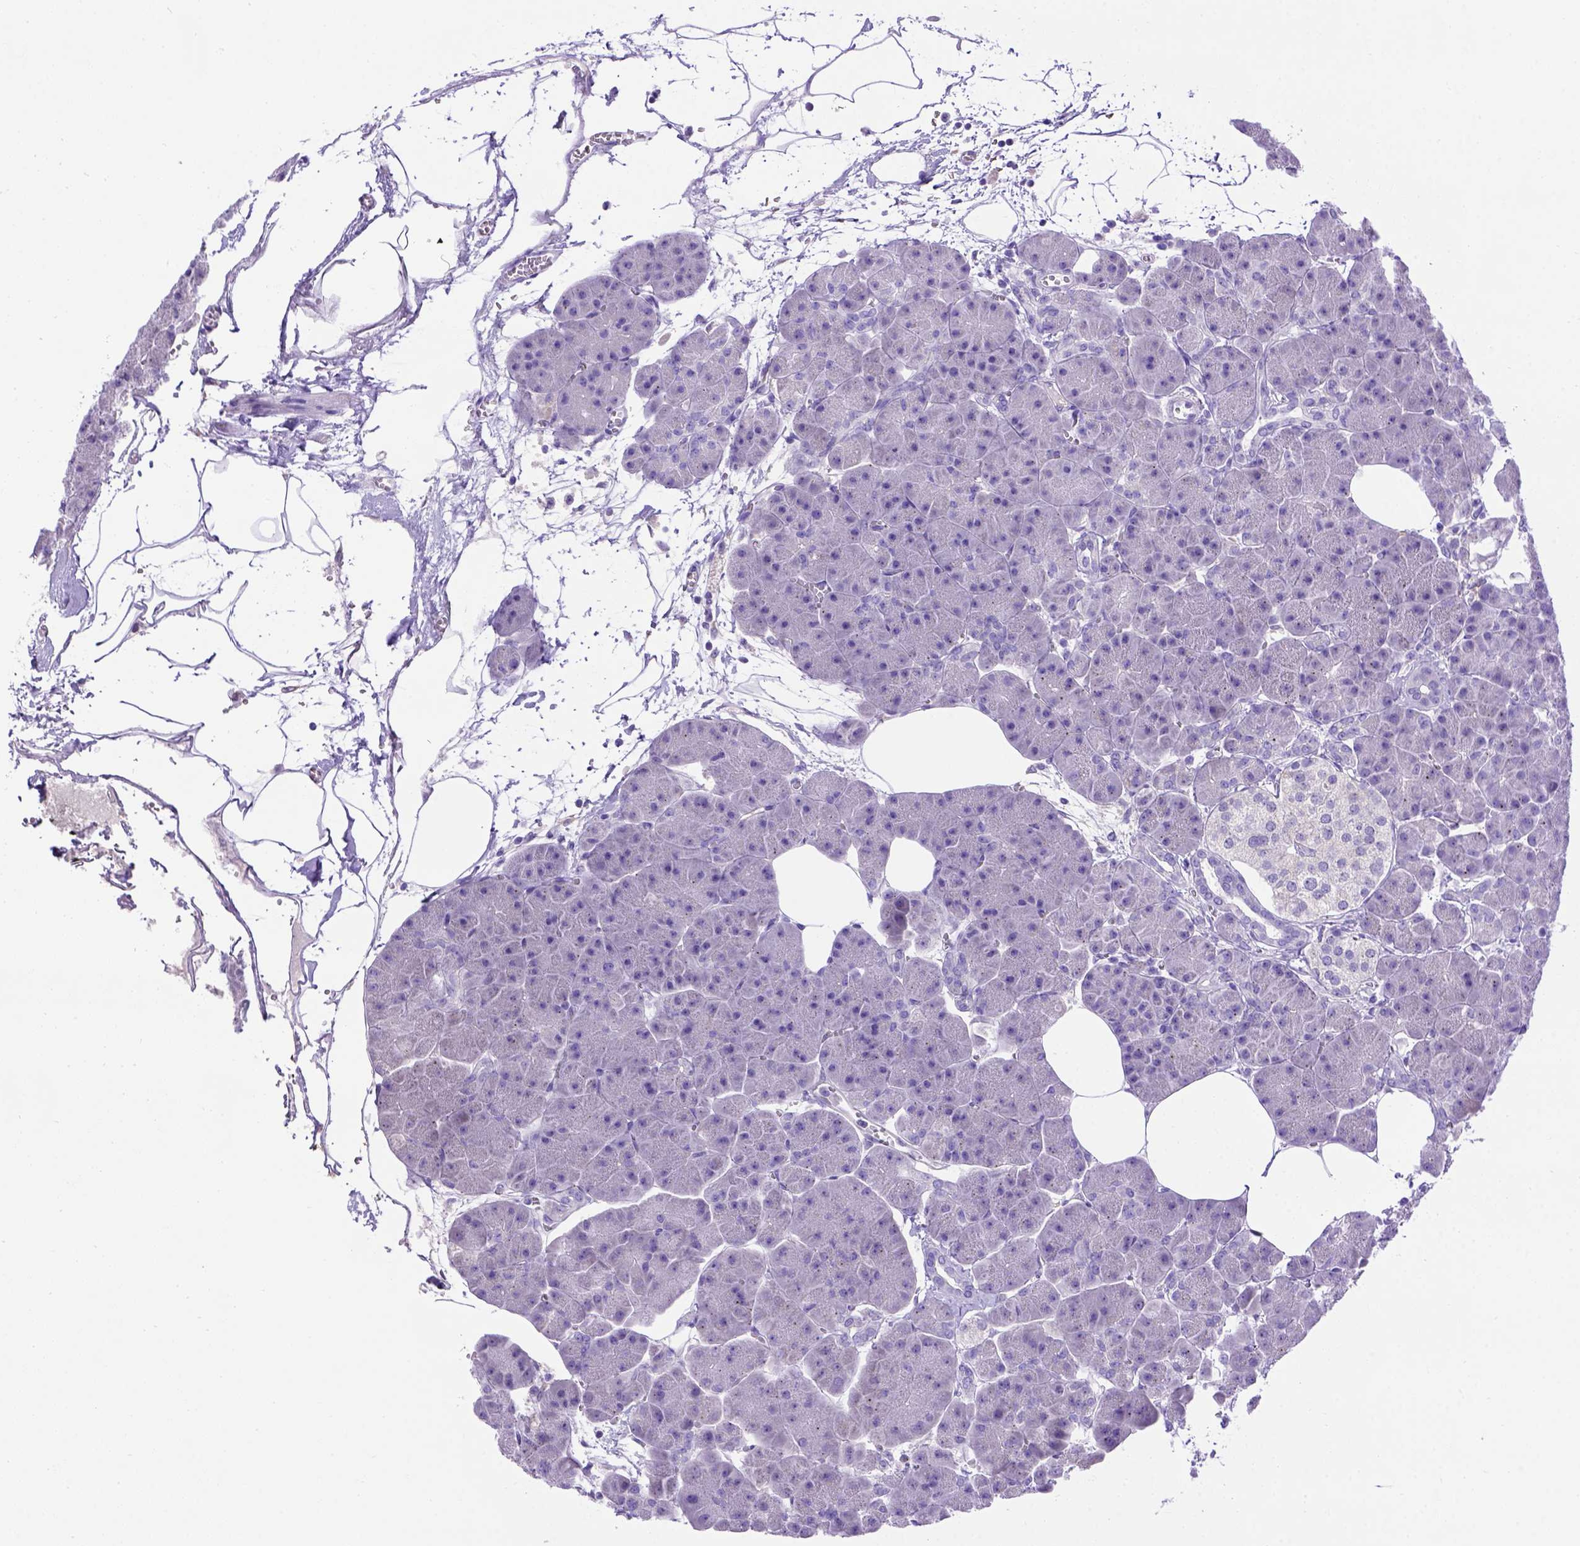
{"staining": {"intensity": "negative", "quantity": "none", "location": "none"}, "tissue": "pancreas", "cell_type": "Exocrine glandular cells", "image_type": "normal", "snomed": [{"axis": "morphology", "description": "Normal tissue, NOS"}, {"axis": "topography", "description": "Adipose tissue"}, {"axis": "topography", "description": "Pancreas"}, {"axis": "topography", "description": "Peripheral nerve tissue"}], "caption": "Unremarkable pancreas was stained to show a protein in brown. There is no significant positivity in exocrine glandular cells.", "gene": "PTGES", "patient": {"sex": "female", "age": 58}}